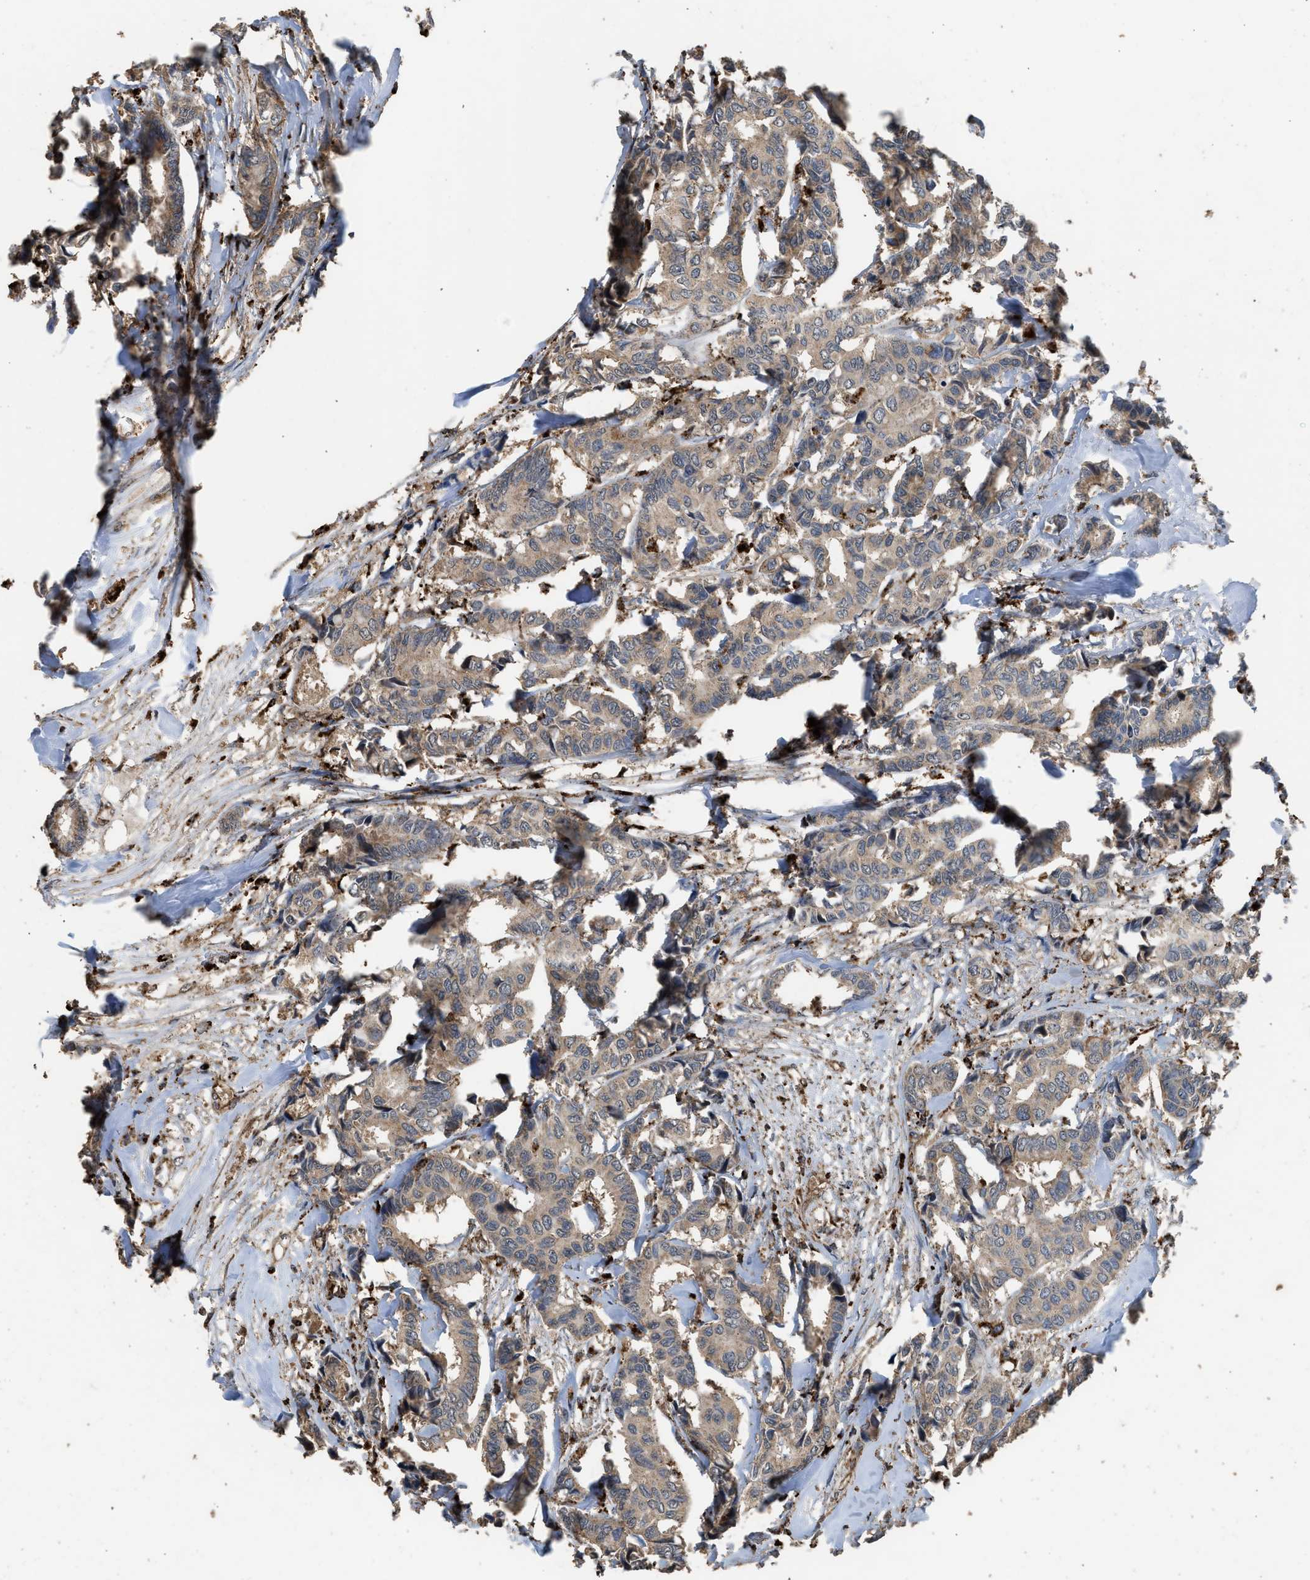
{"staining": {"intensity": "weak", "quantity": ">75%", "location": "cytoplasmic/membranous"}, "tissue": "breast cancer", "cell_type": "Tumor cells", "image_type": "cancer", "snomed": [{"axis": "morphology", "description": "Duct carcinoma"}, {"axis": "topography", "description": "Breast"}], "caption": "Breast cancer tissue shows weak cytoplasmic/membranous expression in about >75% of tumor cells, visualized by immunohistochemistry.", "gene": "CTSV", "patient": {"sex": "female", "age": 87}}